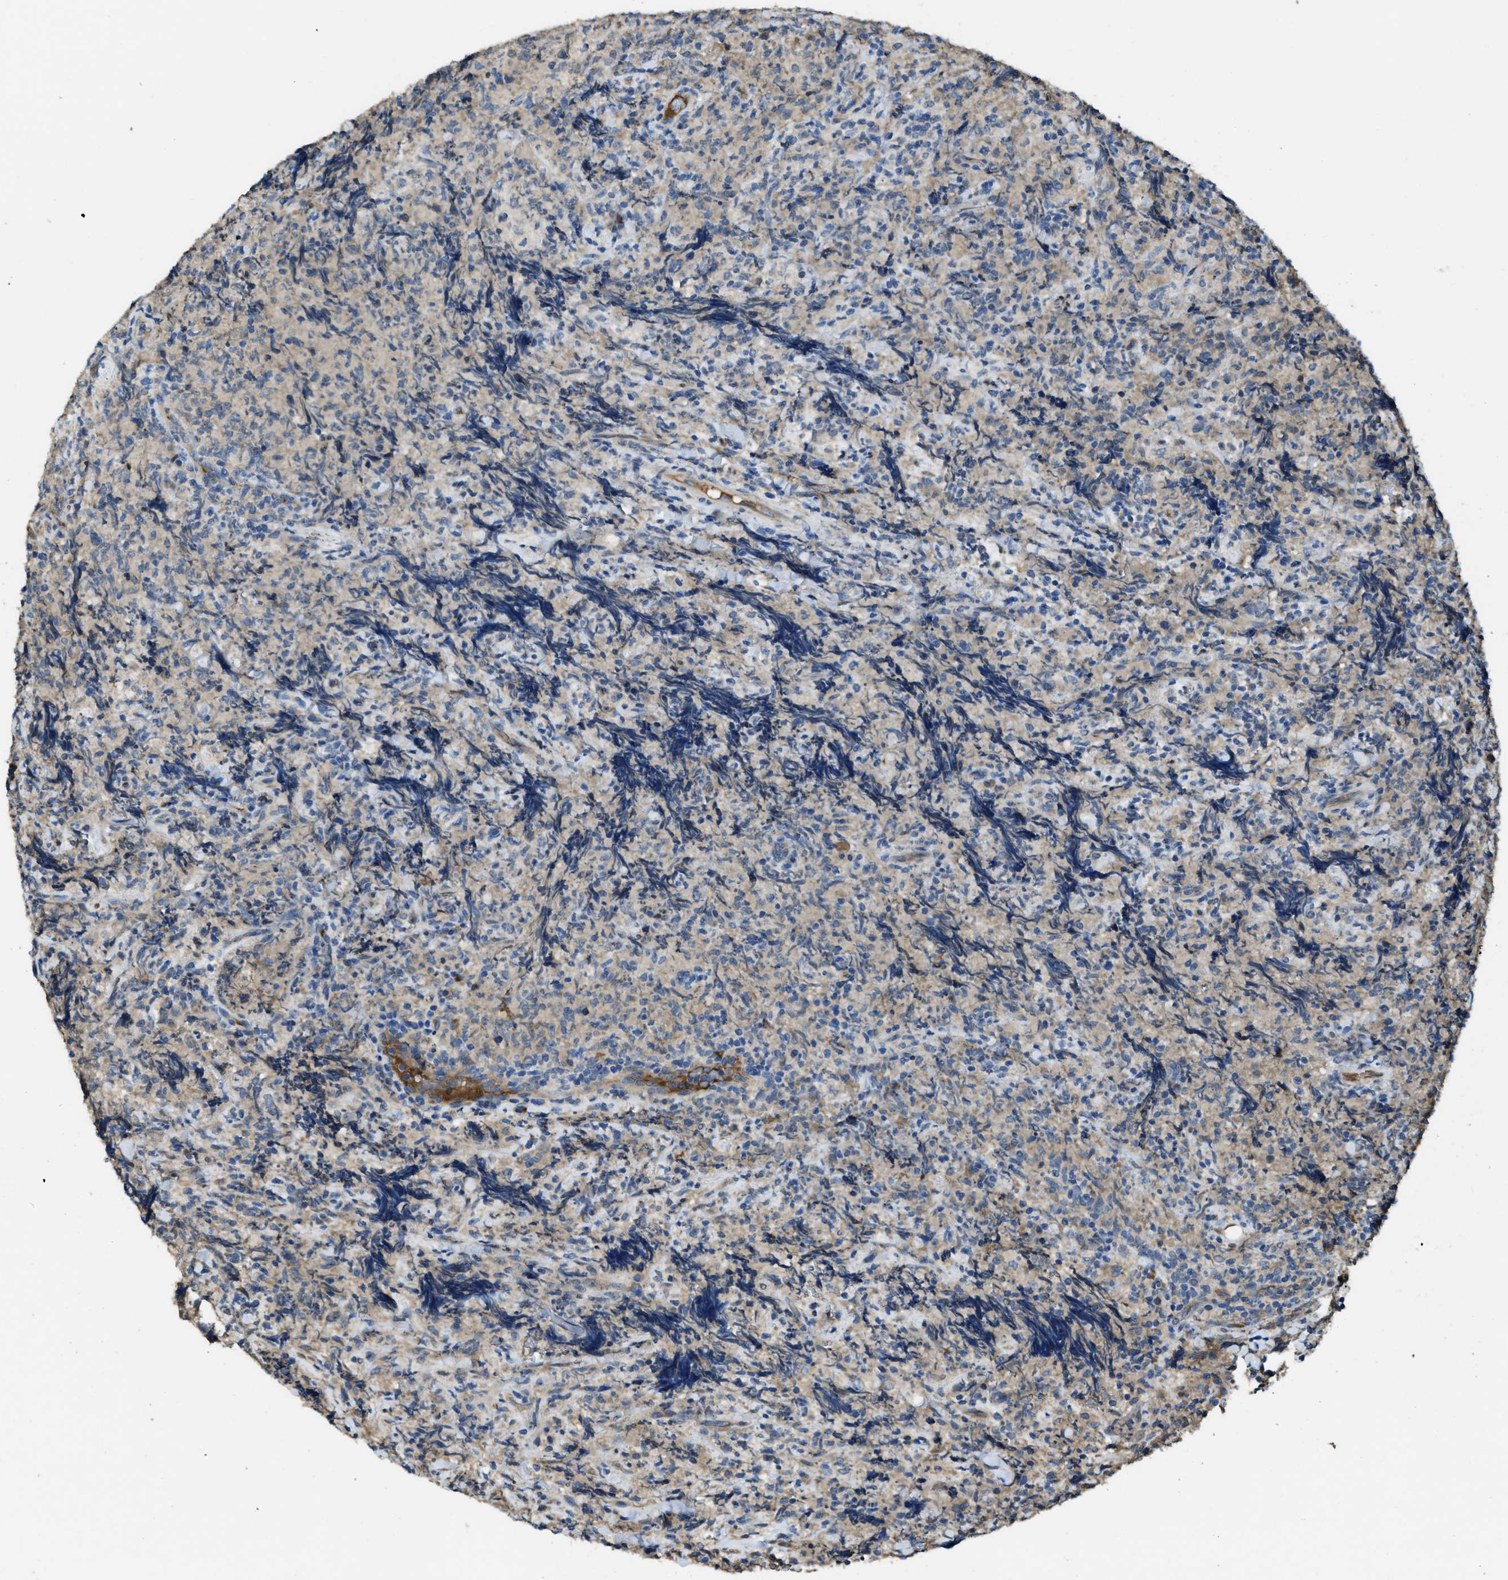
{"staining": {"intensity": "negative", "quantity": "none", "location": "none"}, "tissue": "lymphoma", "cell_type": "Tumor cells", "image_type": "cancer", "snomed": [{"axis": "morphology", "description": "Malignant lymphoma, non-Hodgkin's type, High grade"}, {"axis": "topography", "description": "Tonsil"}], "caption": "Tumor cells show no significant protein staining in lymphoma.", "gene": "RIPK2", "patient": {"sex": "female", "age": 36}}